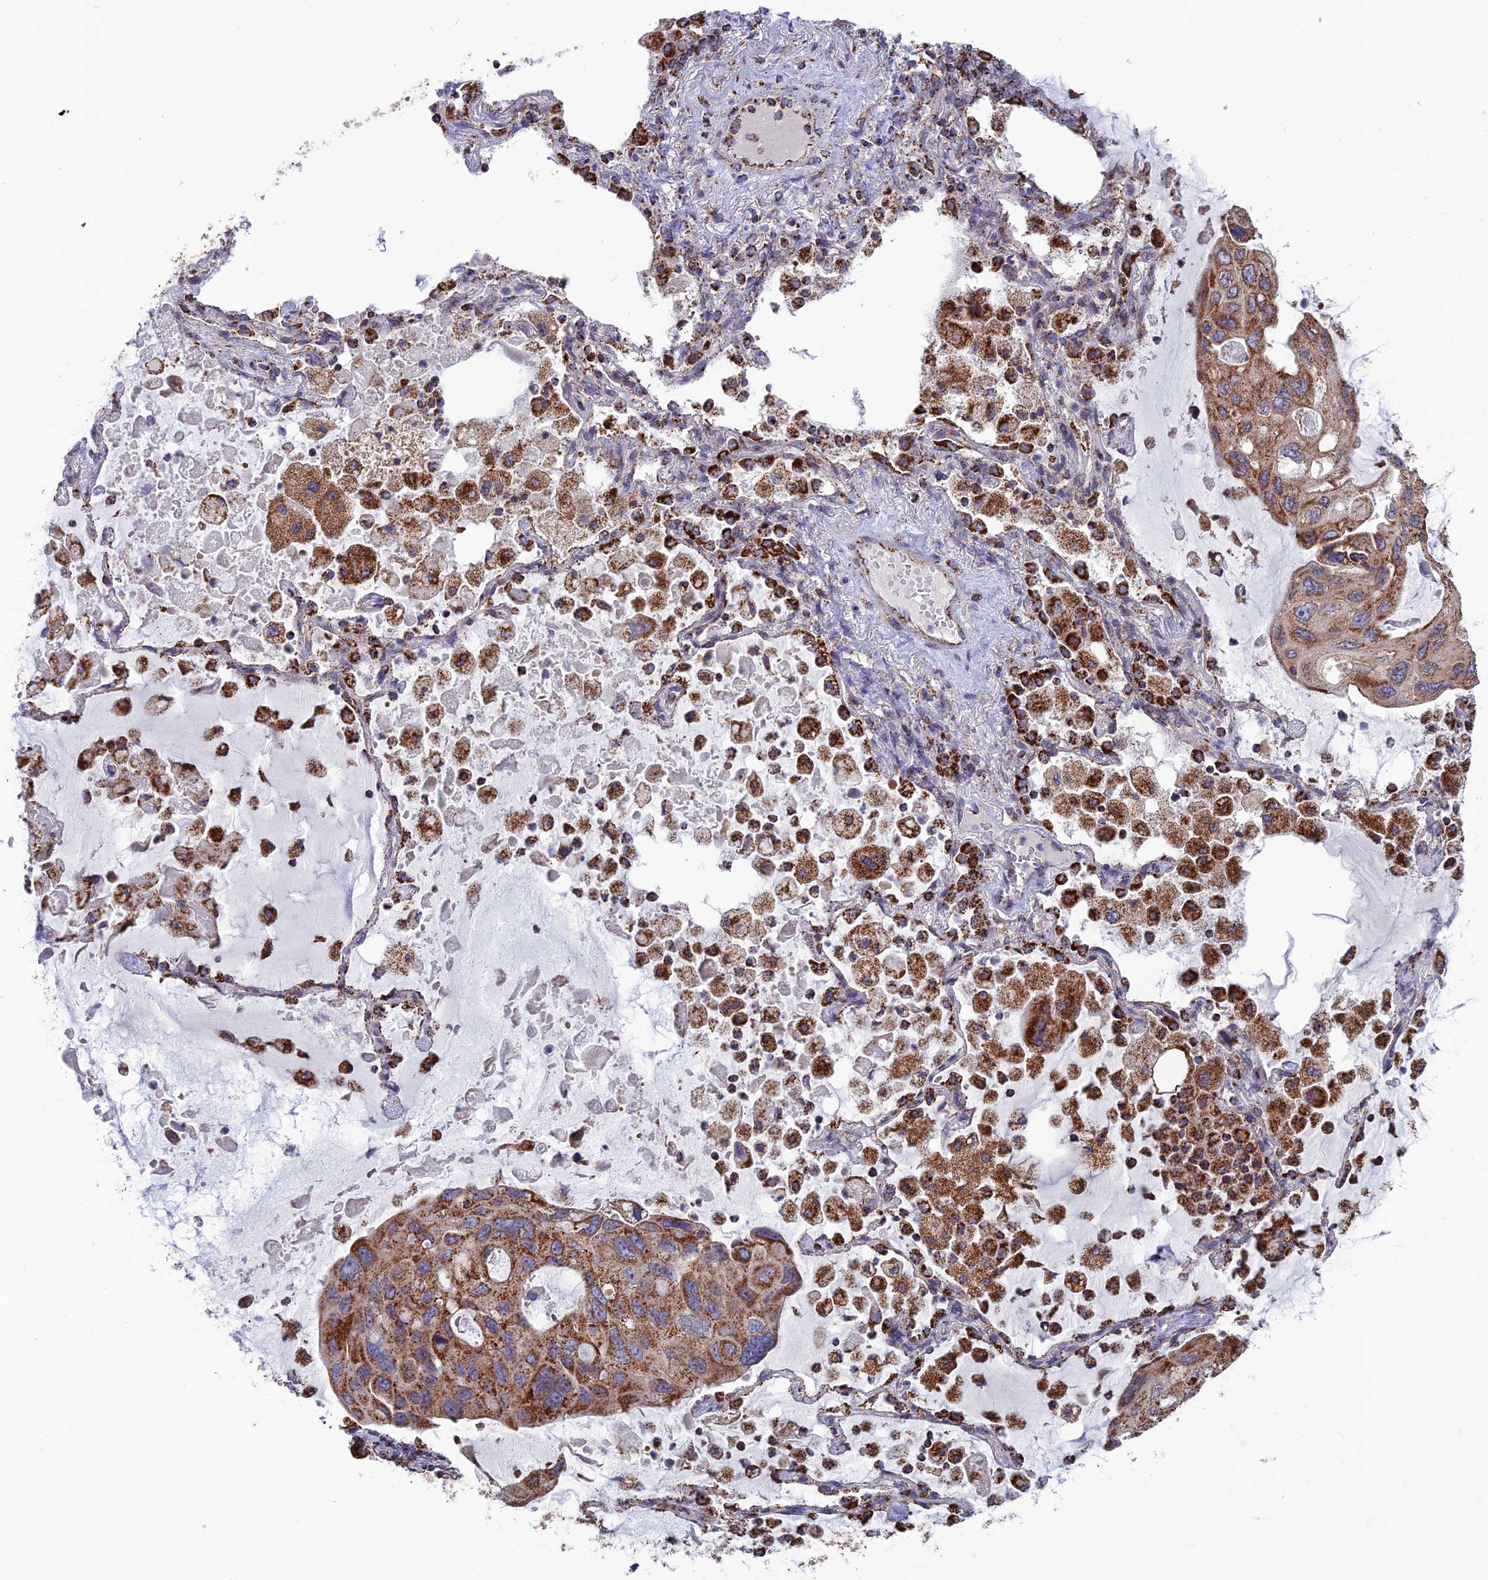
{"staining": {"intensity": "strong", "quantity": ">75%", "location": "cytoplasmic/membranous"}, "tissue": "lung cancer", "cell_type": "Tumor cells", "image_type": "cancer", "snomed": [{"axis": "morphology", "description": "Squamous cell carcinoma, NOS"}, {"axis": "topography", "description": "Lung"}], "caption": "Immunohistochemical staining of human lung squamous cell carcinoma exhibits high levels of strong cytoplasmic/membranous protein positivity in approximately >75% of tumor cells. (DAB IHC, brown staining for protein, blue staining for nuclei).", "gene": "CS", "patient": {"sex": "female", "age": 73}}